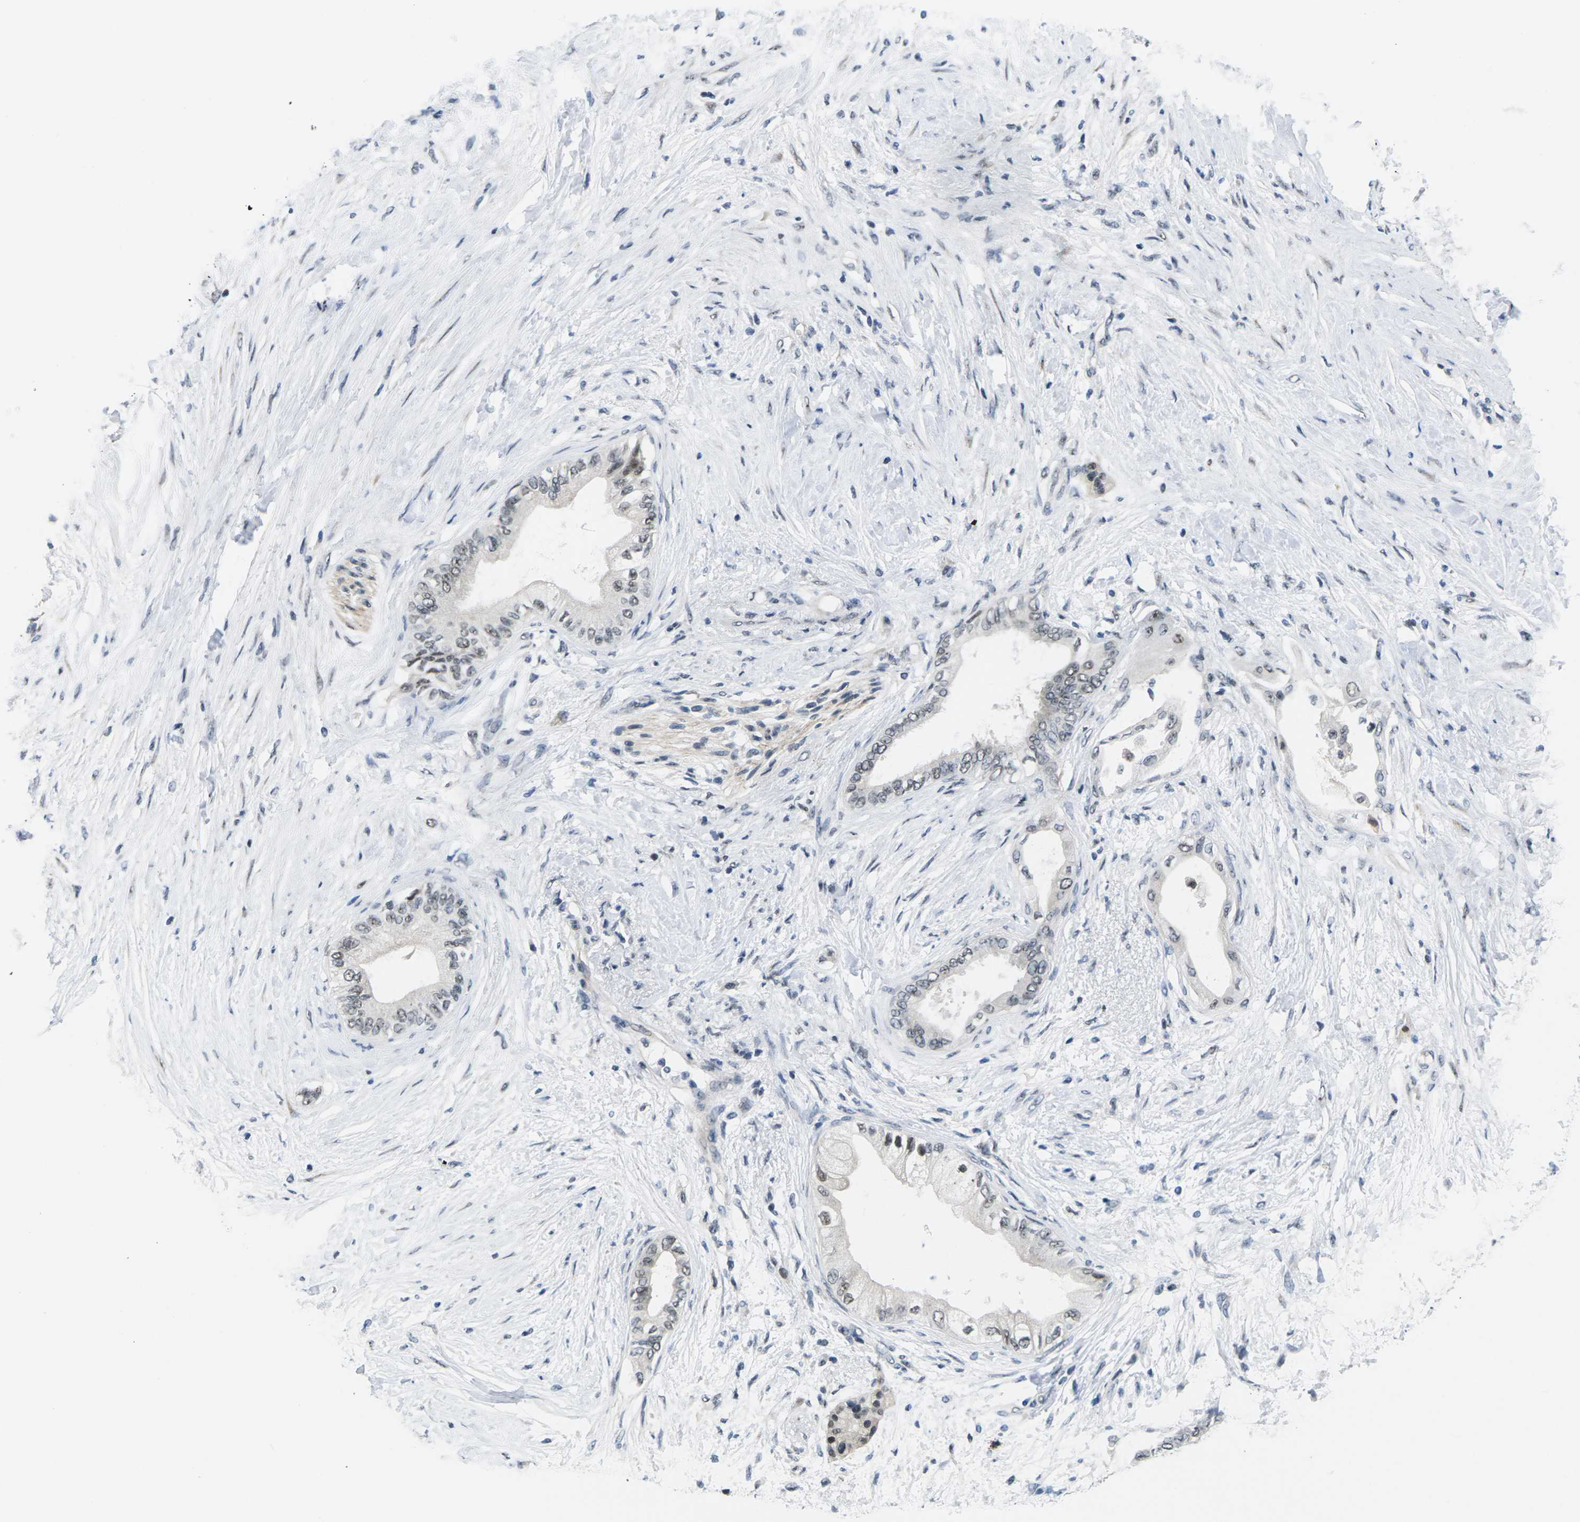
{"staining": {"intensity": "weak", "quantity": "<25%", "location": "nuclear"}, "tissue": "pancreatic cancer", "cell_type": "Tumor cells", "image_type": "cancer", "snomed": [{"axis": "morphology", "description": "Normal tissue, NOS"}, {"axis": "morphology", "description": "Adenocarcinoma, NOS"}, {"axis": "topography", "description": "Pancreas"}, {"axis": "topography", "description": "Duodenum"}], "caption": "The immunohistochemistry image has no significant expression in tumor cells of pancreatic adenocarcinoma tissue. Brightfield microscopy of immunohistochemistry stained with DAB (3,3'-diaminobenzidine) (brown) and hematoxylin (blue), captured at high magnification.", "gene": "NSRP1", "patient": {"sex": "female", "age": 60}}